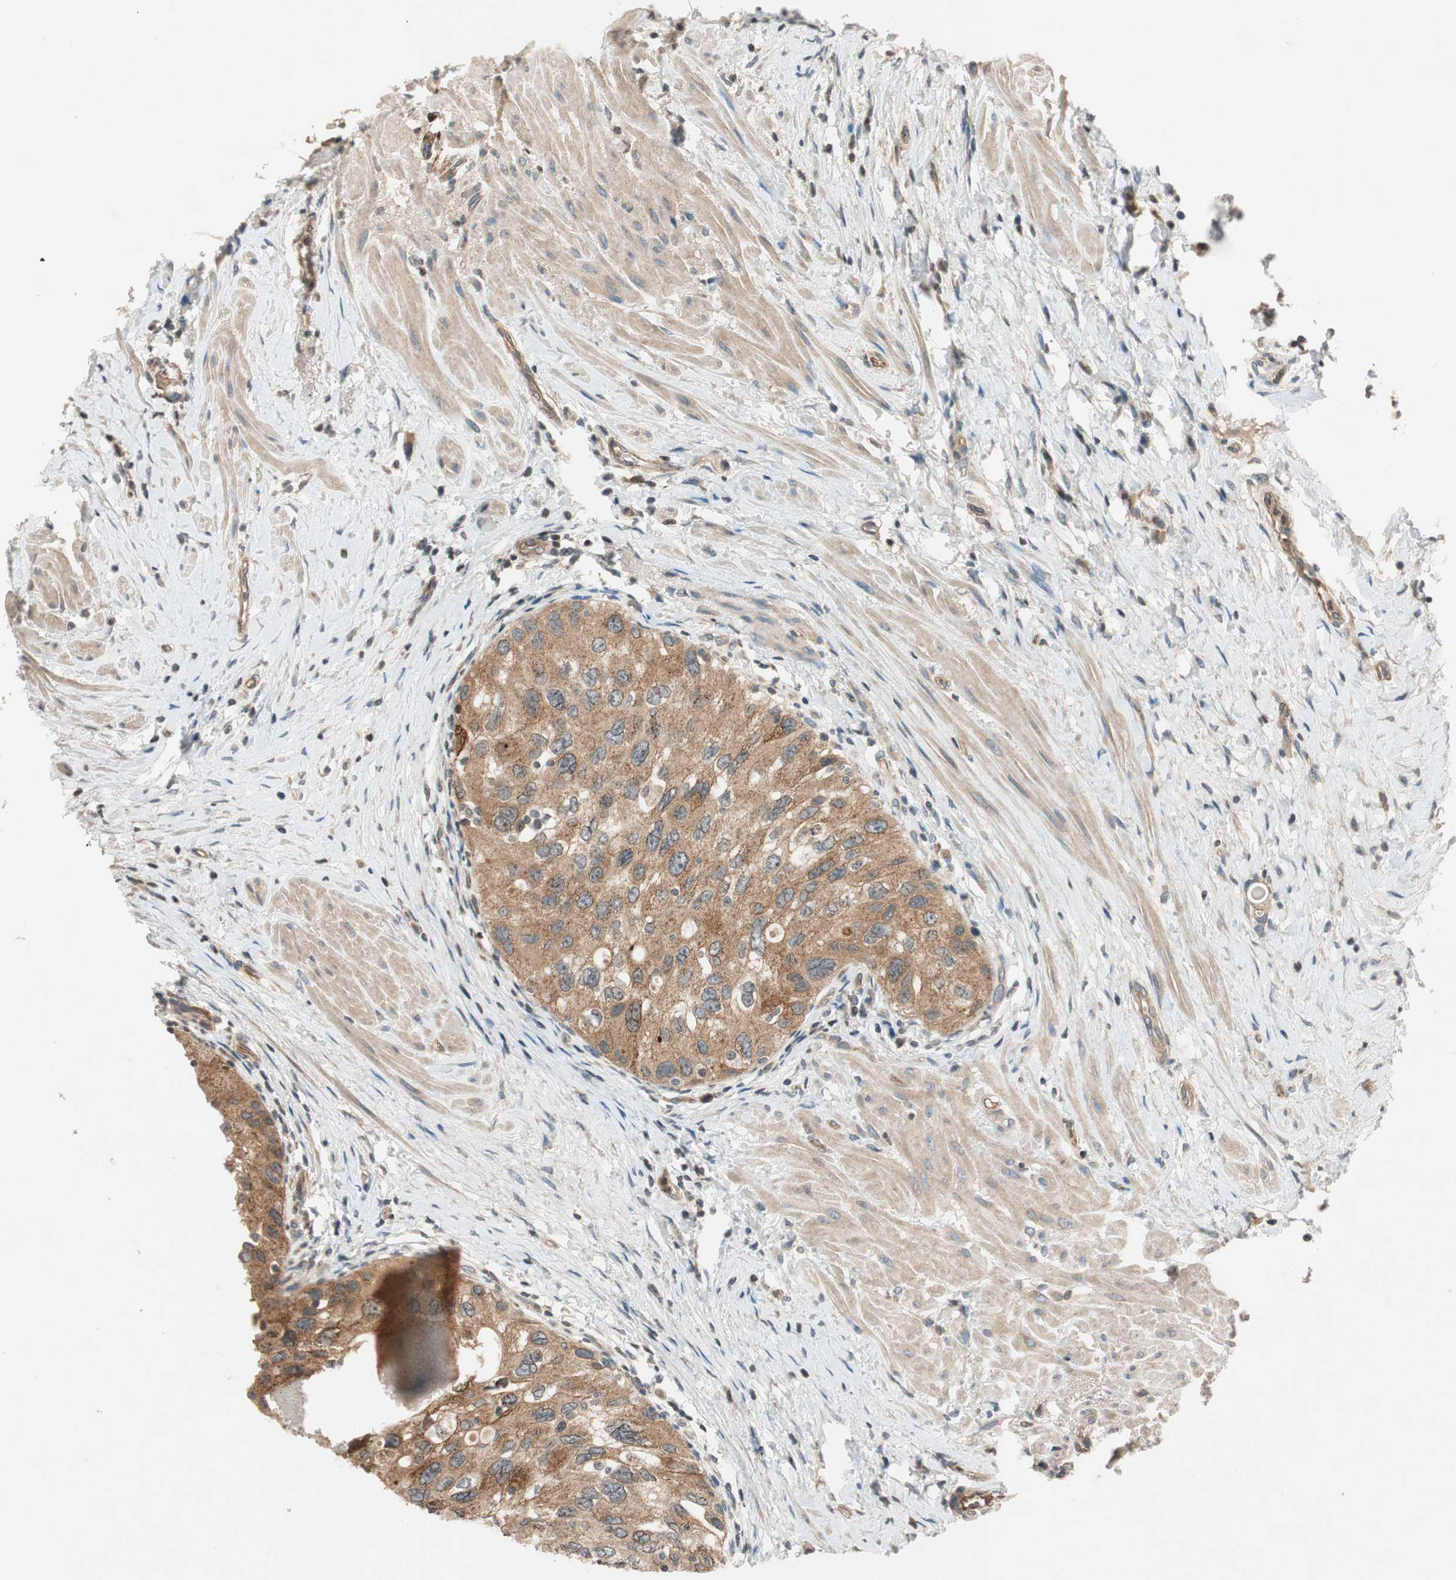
{"staining": {"intensity": "moderate", "quantity": ">75%", "location": "cytoplasmic/membranous"}, "tissue": "urothelial cancer", "cell_type": "Tumor cells", "image_type": "cancer", "snomed": [{"axis": "morphology", "description": "Urothelial carcinoma, High grade"}, {"axis": "topography", "description": "Urinary bladder"}], "caption": "The histopathology image reveals a brown stain indicating the presence of a protein in the cytoplasmic/membranous of tumor cells in high-grade urothelial carcinoma.", "gene": "GCLM", "patient": {"sex": "female", "age": 56}}